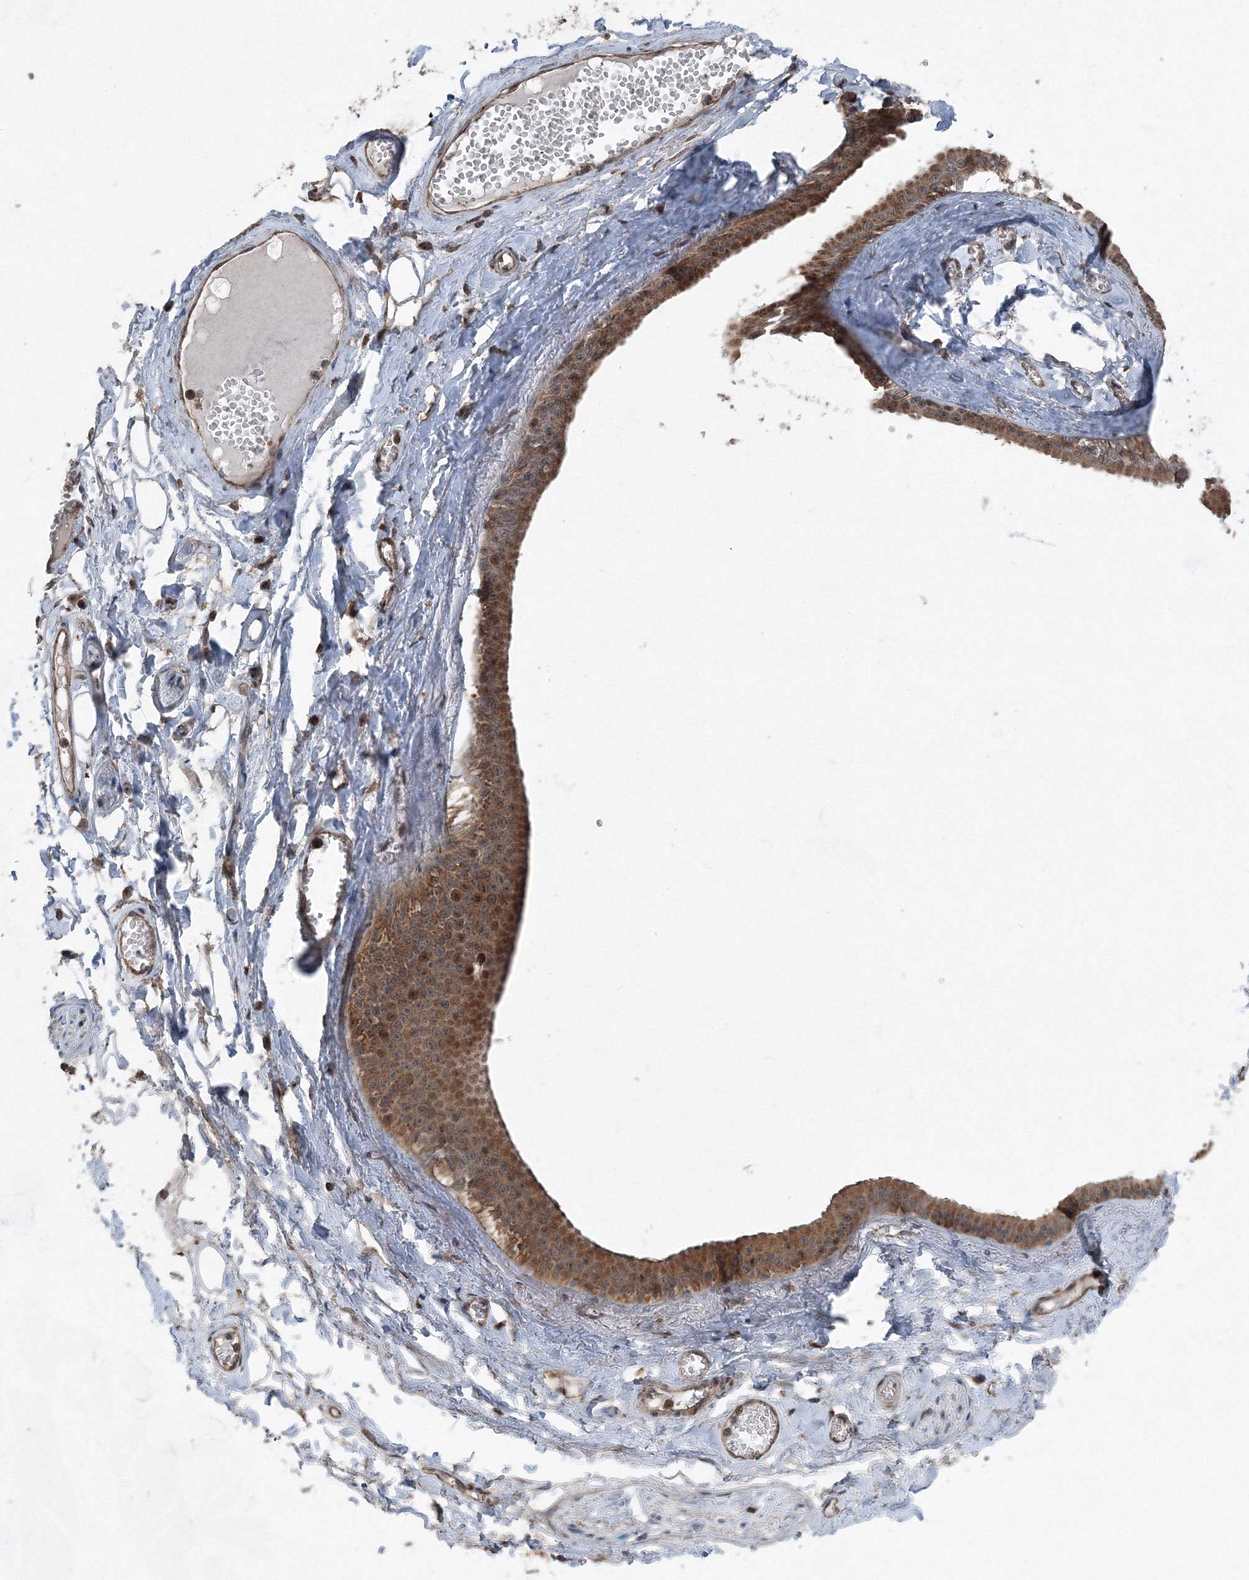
{"staining": {"intensity": "weak", "quantity": "<25%", "location": "cytoplasmic/membranous"}, "tissue": "soft tissue", "cell_type": "Chondrocytes", "image_type": "normal", "snomed": [{"axis": "morphology", "description": "Normal tissue, NOS"}, {"axis": "morphology", "description": "Inflammation, NOS"}, {"axis": "topography", "description": "Salivary gland"}, {"axis": "topography", "description": "Peripheral nerve tissue"}], "caption": "Immunohistochemical staining of unremarkable human soft tissue exhibits no significant positivity in chondrocytes. (DAB immunohistochemistry (IHC) with hematoxylin counter stain).", "gene": "AASDH", "patient": {"sex": "female", "age": 75}}